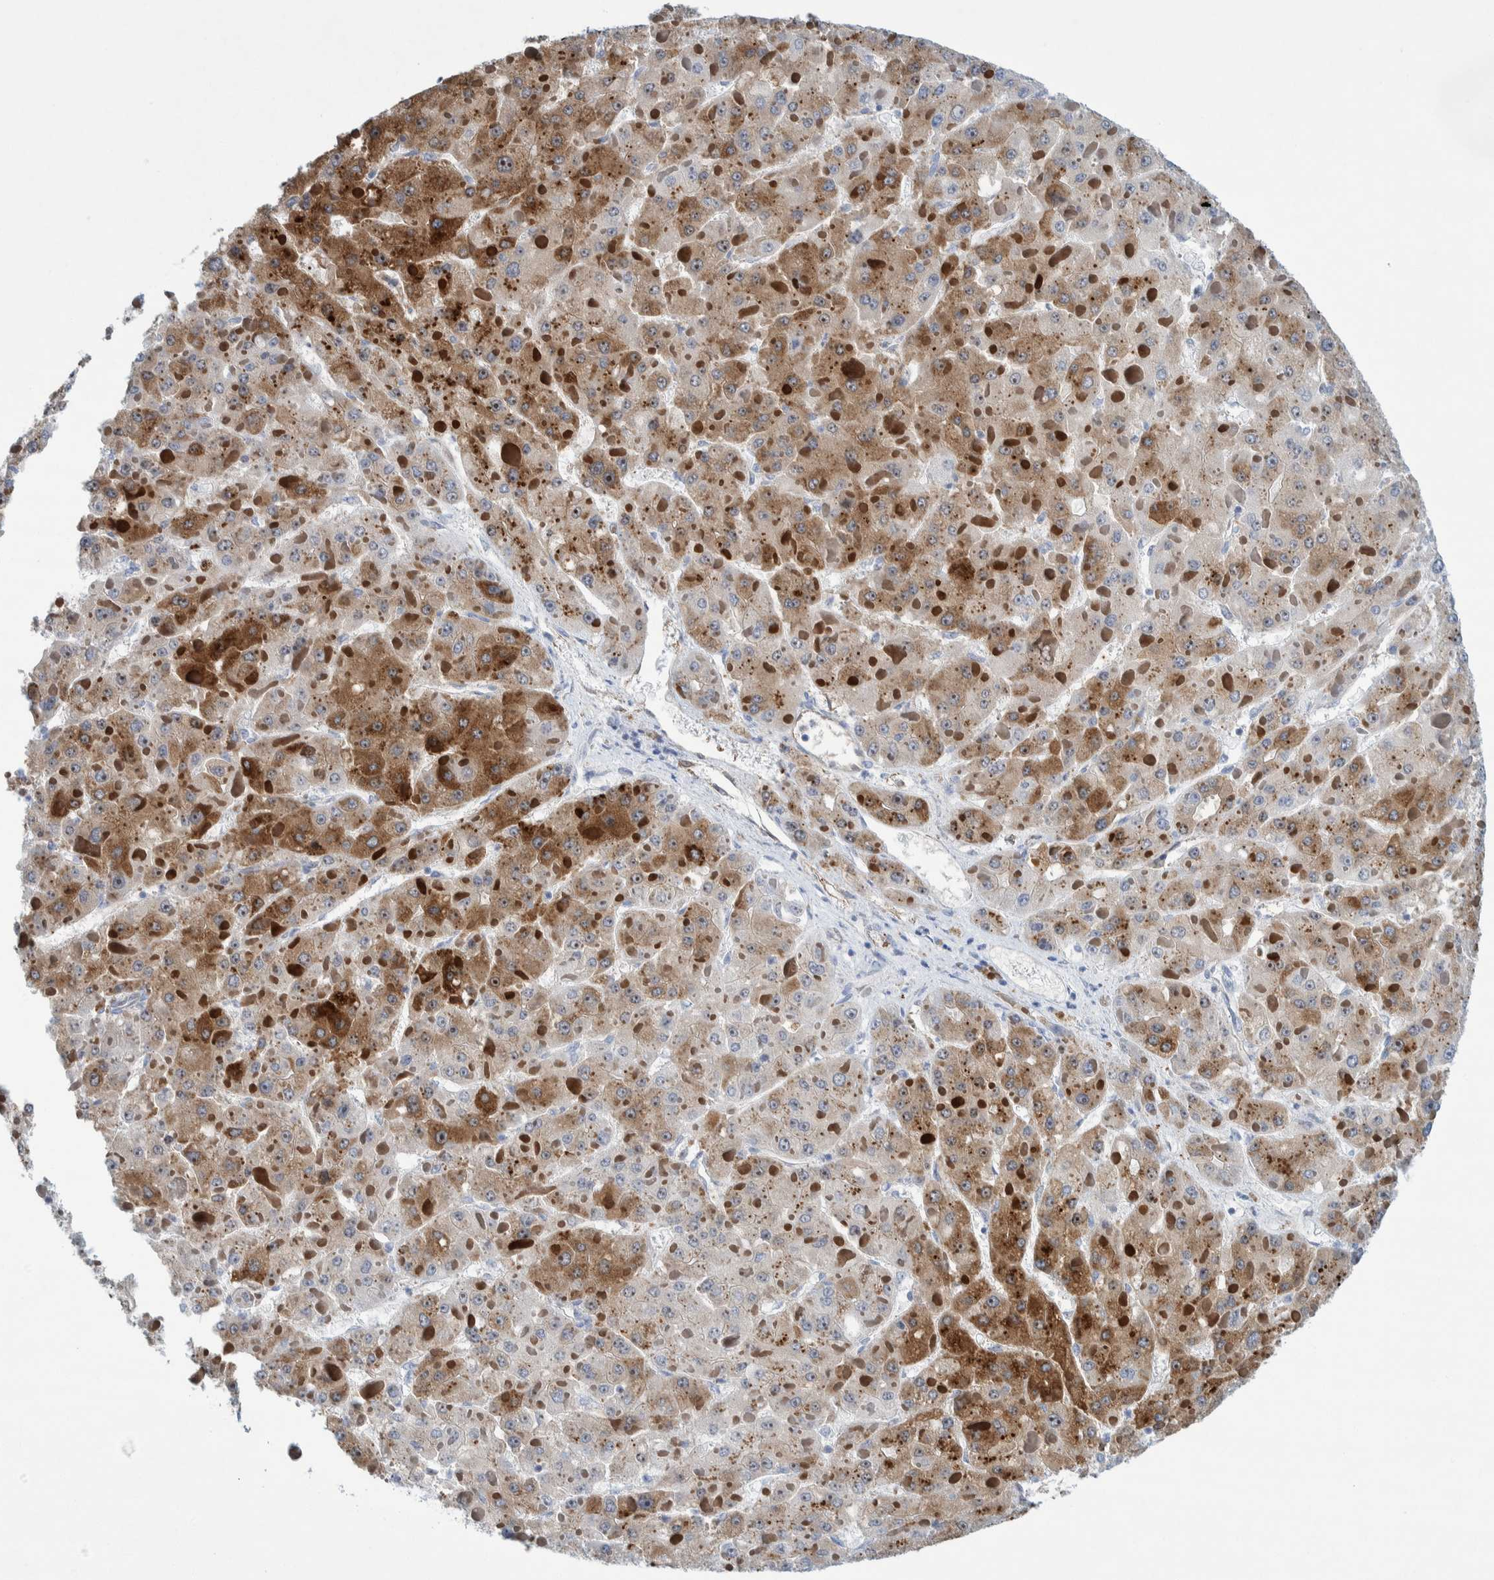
{"staining": {"intensity": "moderate", "quantity": "25%-75%", "location": "cytoplasmic/membranous"}, "tissue": "liver cancer", "cell_type": "Tumor cells", "image_type": "cancer", "snomed": [{"axis": "morphology", "description": "Carcinoma, Hepatocellular, NOS"}, {"axis": "topography", "description": "Liver"}], "caption": "DAB (3,3'-diaminobenzidine) immunohistochemical staining of liver cancer reveals moderate cytoplasmic/membranous protein positivity in about 25%-75% of tumor cells.", "gene": "THEM6", "patient": {"sex": "female", "age": 73}}